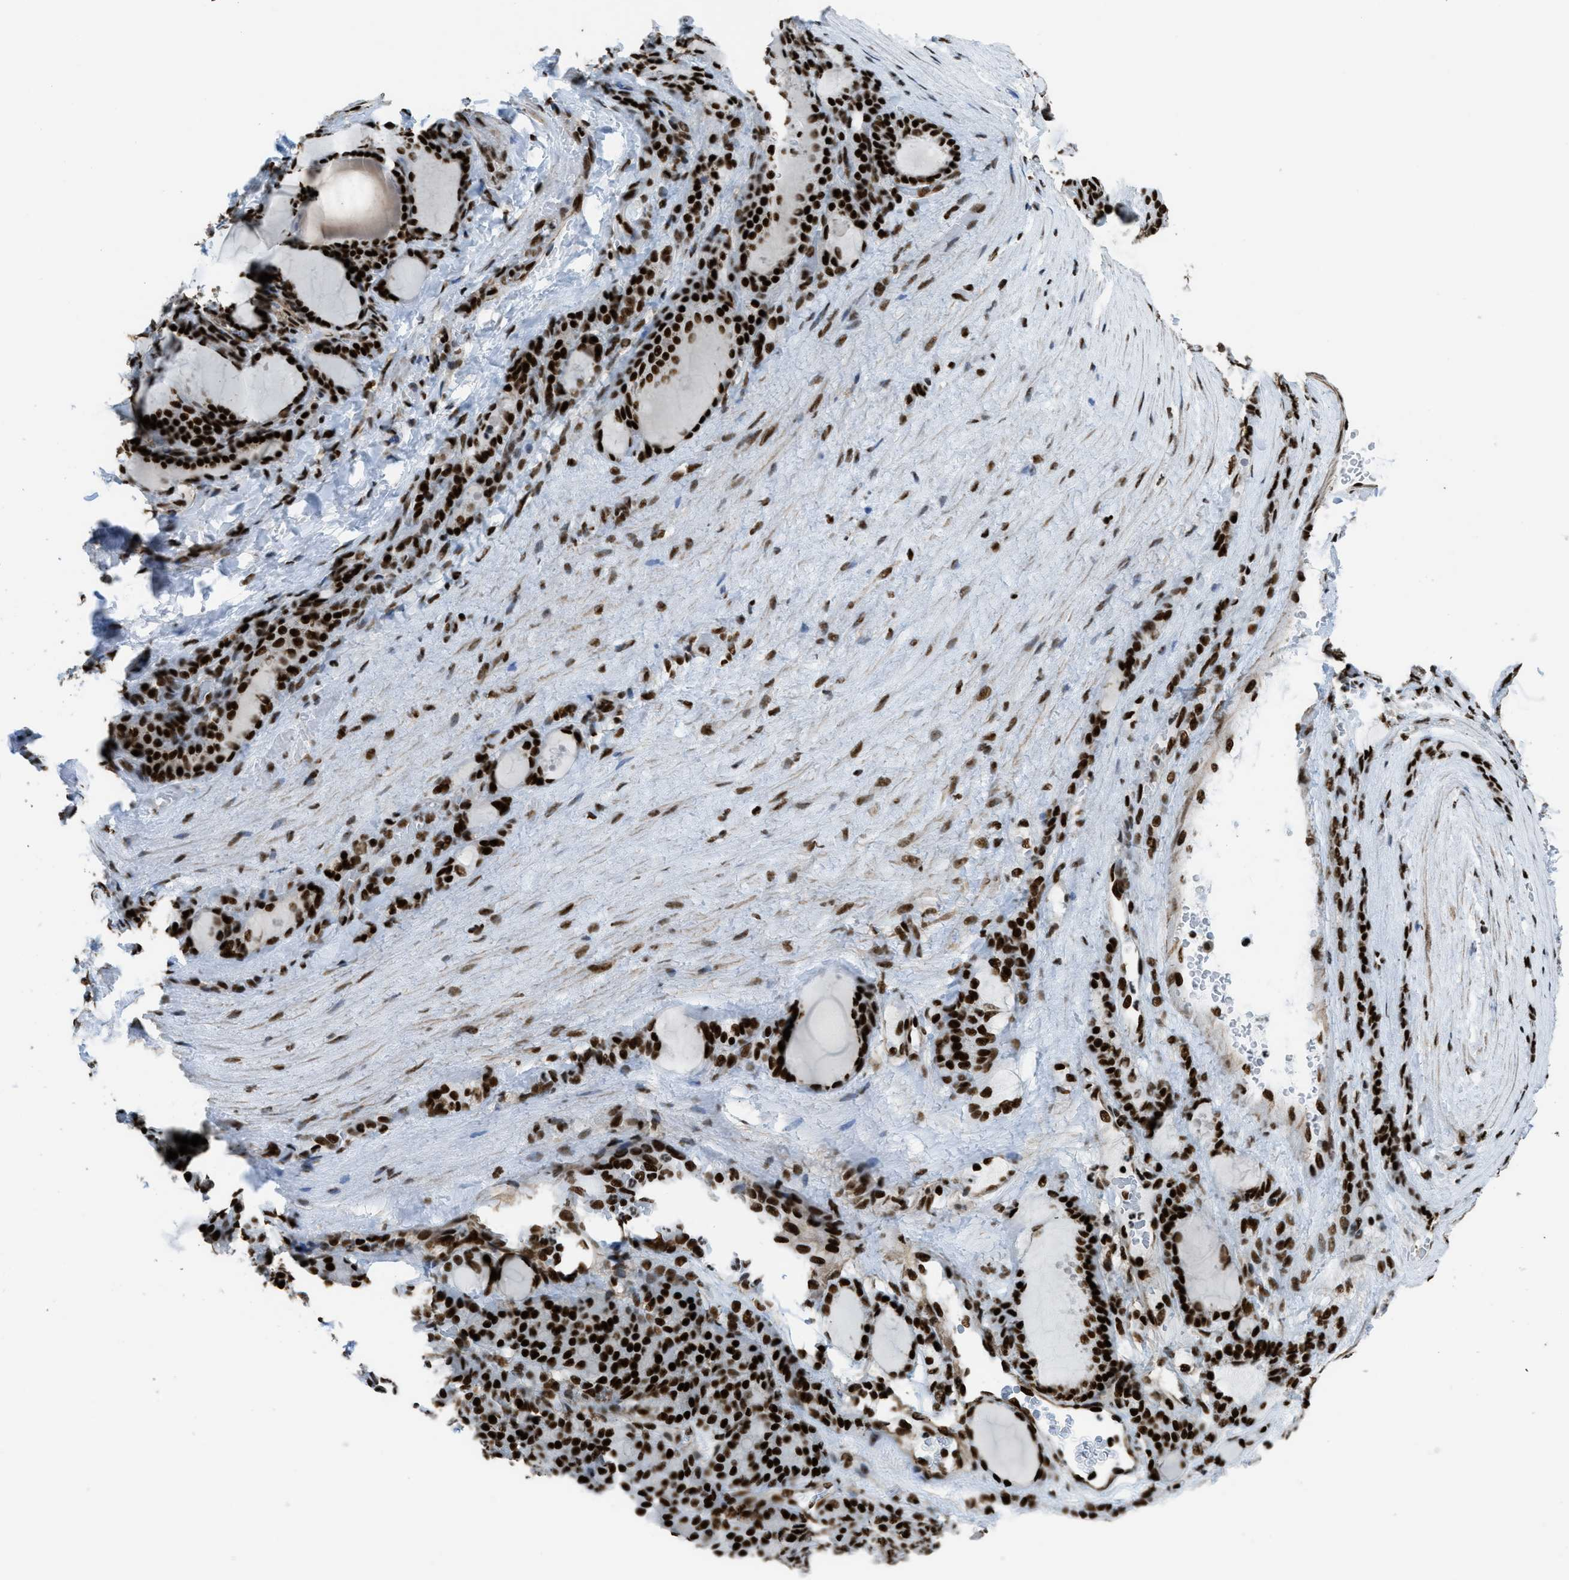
{"staining": {"intensity": "strong", "quantity": ">75%", "location": "nuclear"}, "tissue": "thyroid gland", "cell_type": "Glandular cells", "image_type": "normal", "snomed": [{"axis": "morphology", "description": "Normal tissue, NOS"}, {"axis": "topography", "description": "Thyroid gland"}], "caption": "Thyroid gland stained with DAB immunohistochemistry displays high levels of strong nuclear staining in approximately >75% of glandular cells.", "gene": "ZNF207", "patient": {"sex": "female", "age": 28}}